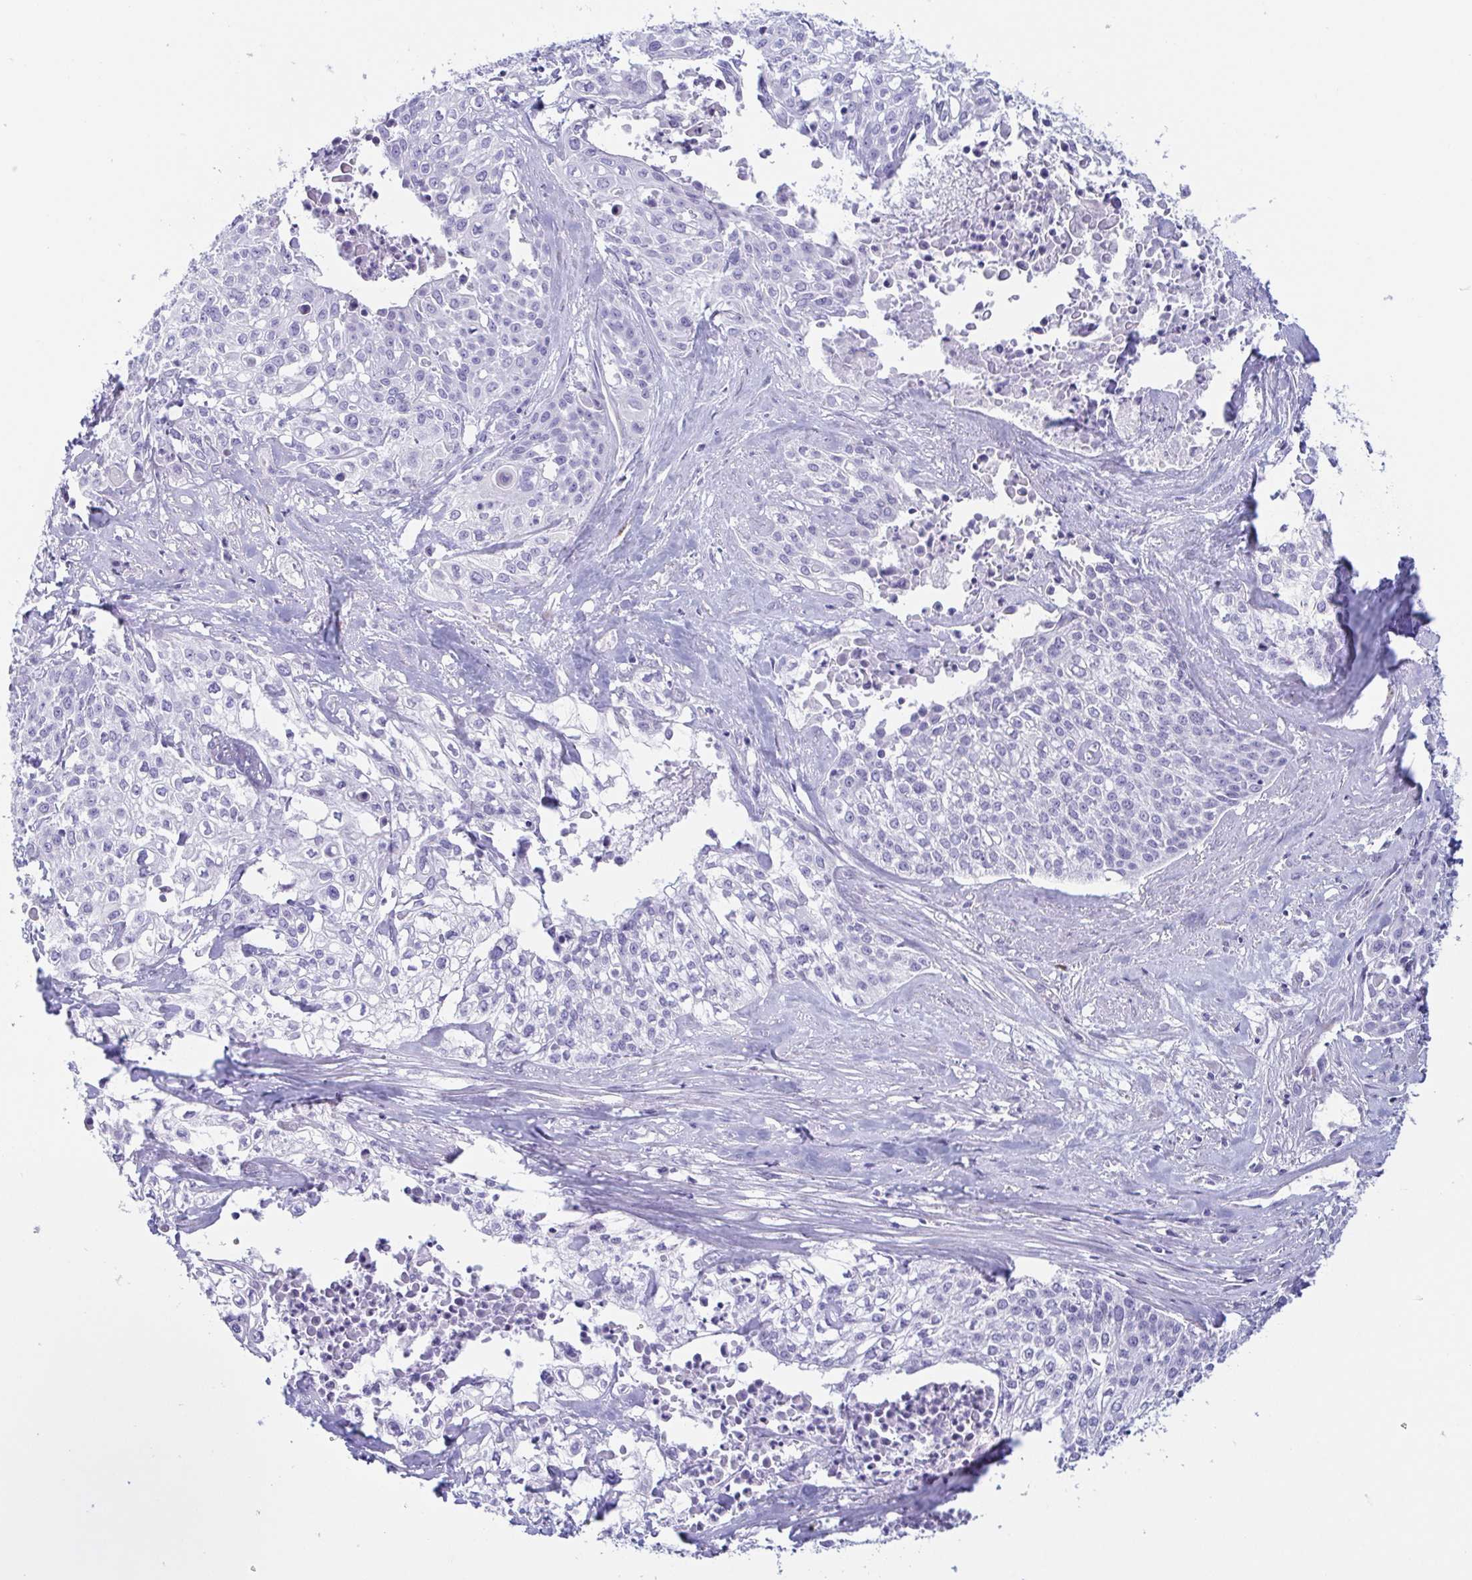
{"staining": {"intensity": "negative", "quantity": "none", "location": "none"}, "tissue": "cervical cancer", "cell_type": "Tumor cells", "image_type": "cancer", "snomed": [{"axis": "morphology", "description": "Squamous cell carcinoma, NOS"}, {"axis": "topography", "description": "Cervix"}], "caption": "Immunohistochemistry histopathology image of neoplastic tissue: human cervical cancer stained with DAB exhibits no significant protein positivity in tumor cells. Brightfield microscopy of immunohistochemistry stained with DAB (3,3'-diaminobenzidine) (brown) and hematoxylin (blue), captured at high magnification.", "gene": "LDLRAD1", "patient": {"sex": "female", "age": 39}}